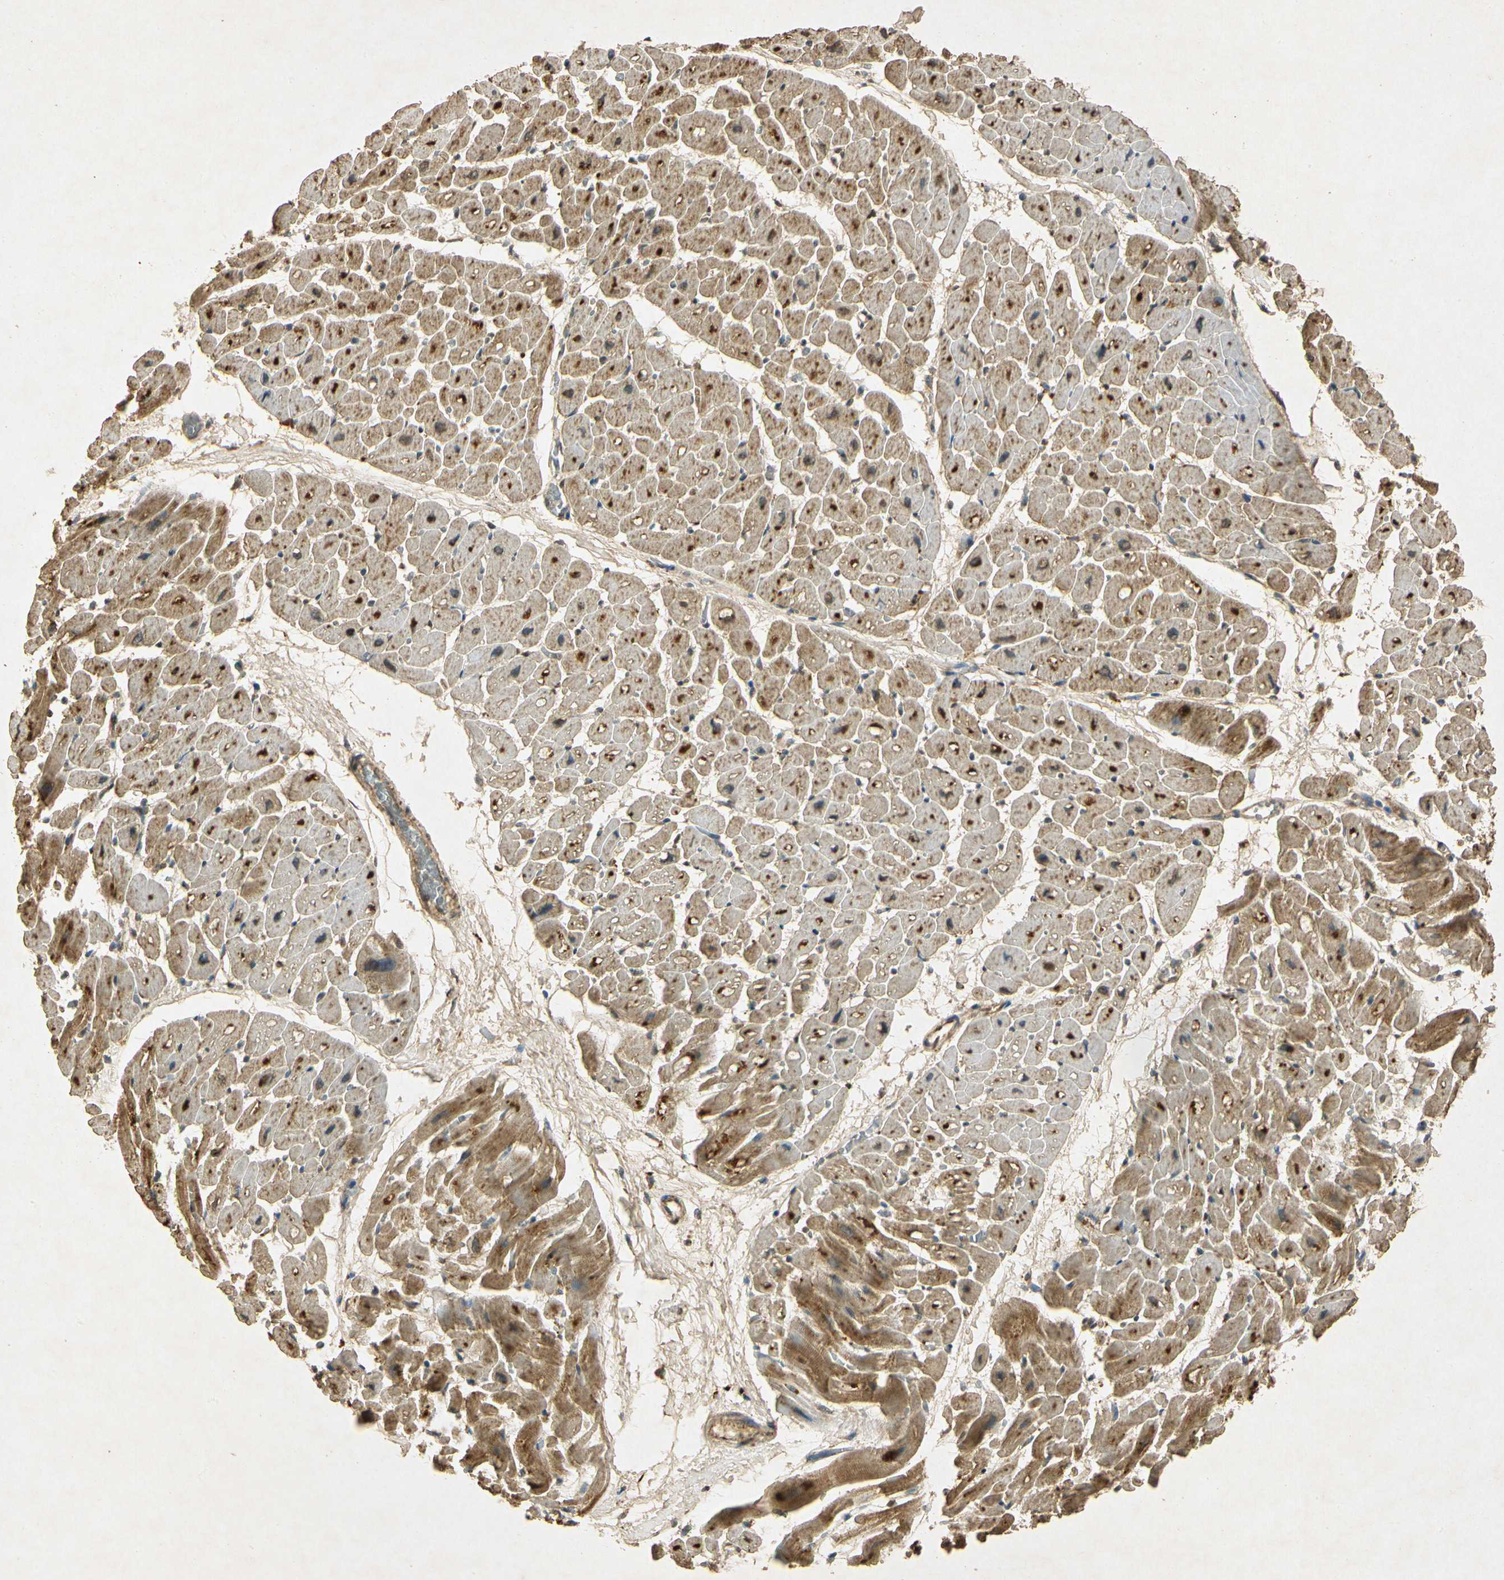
{"staining": {"intensity": "moderate", "quantity": ">75%", "location": "cytoplasmic/membranous"}, "tissue": "heart muscle", "cell_type": "Cardiomyocytes", "image_type": "normal", "snomed": [{"axis": "morphology", "description": "Normal tissue, NOS"}, {"axis": "topography", "description": "Heart"}], "caption": "Protein expression analysis of normal human heart muscle reveals moderate cytoplasmic/membranous positivity in approximately >75% of cardiomyocytes. The staining was performed using DAB (3,3'-diaminobenzidine), with brown indicating positive protein expression. Nuclei are stained blue with hematoxylin.", "gene": "PRDX3", "patient": {"sex": "male", "age": 45}}